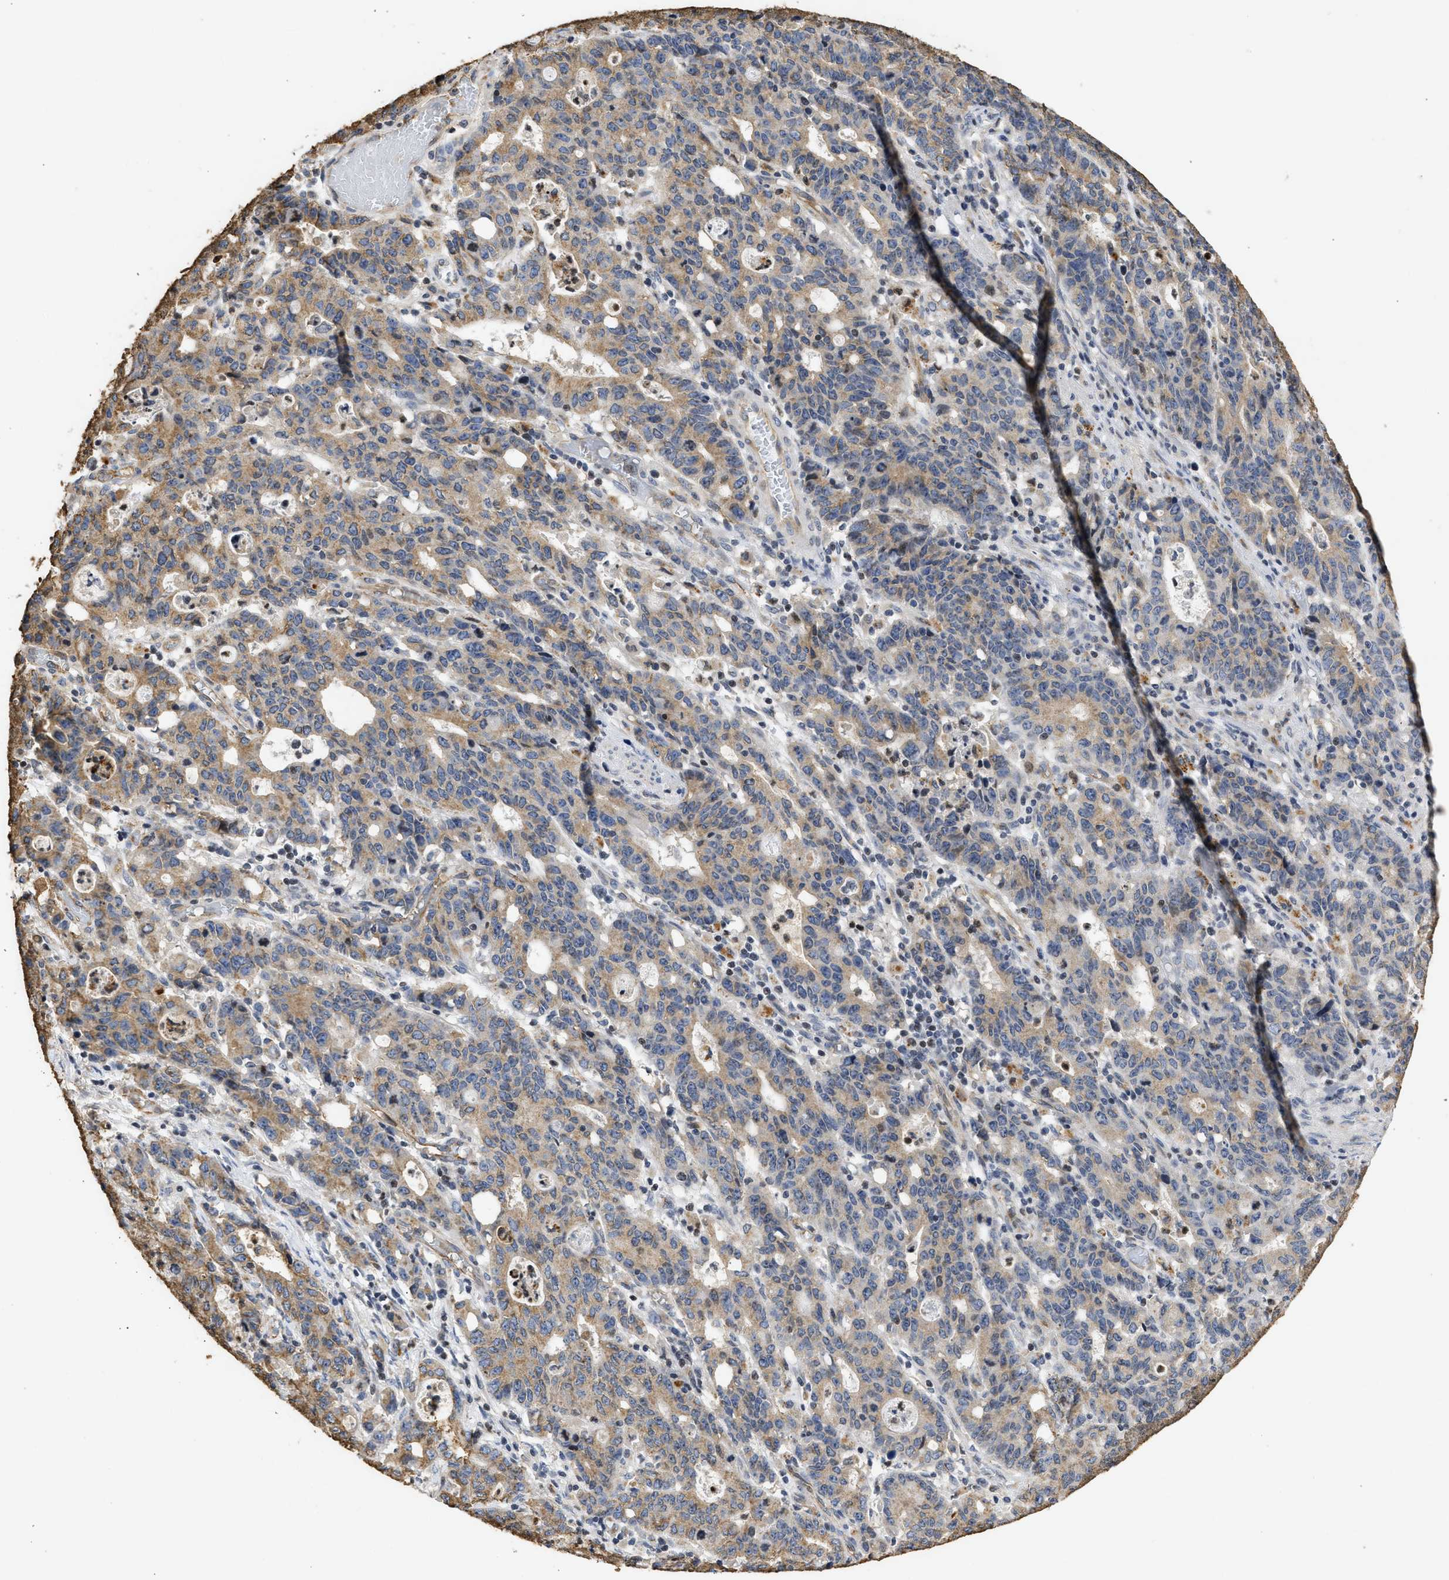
{"staining": {"intensity": "moderate", "quantity": ">75%", "location": "cytoplasmic/membranous"}, "tissue": "stomach cancer", "cell_type": "Tumor cells", "image_type": "cancer", "snomed": [{"axis": "morphology", "description": "Adenocarcinoma, NOS"}, {"axis": "topography", "description": "Stomach, upper"}], "caption": "Immunohistochemical staining of stomach cancer demonstrates medium levels of moderate cytoplasmic/membranous protein positivity in about >75% of tumor cells. The staining was performed using DAB to visualize the protein expression in brown, while the nuclei were stained in blue with hematoxylin (Magnification: 20x).", "gene": "ENSG00000142539", "patient": {"sex": "male", "age": 69}}